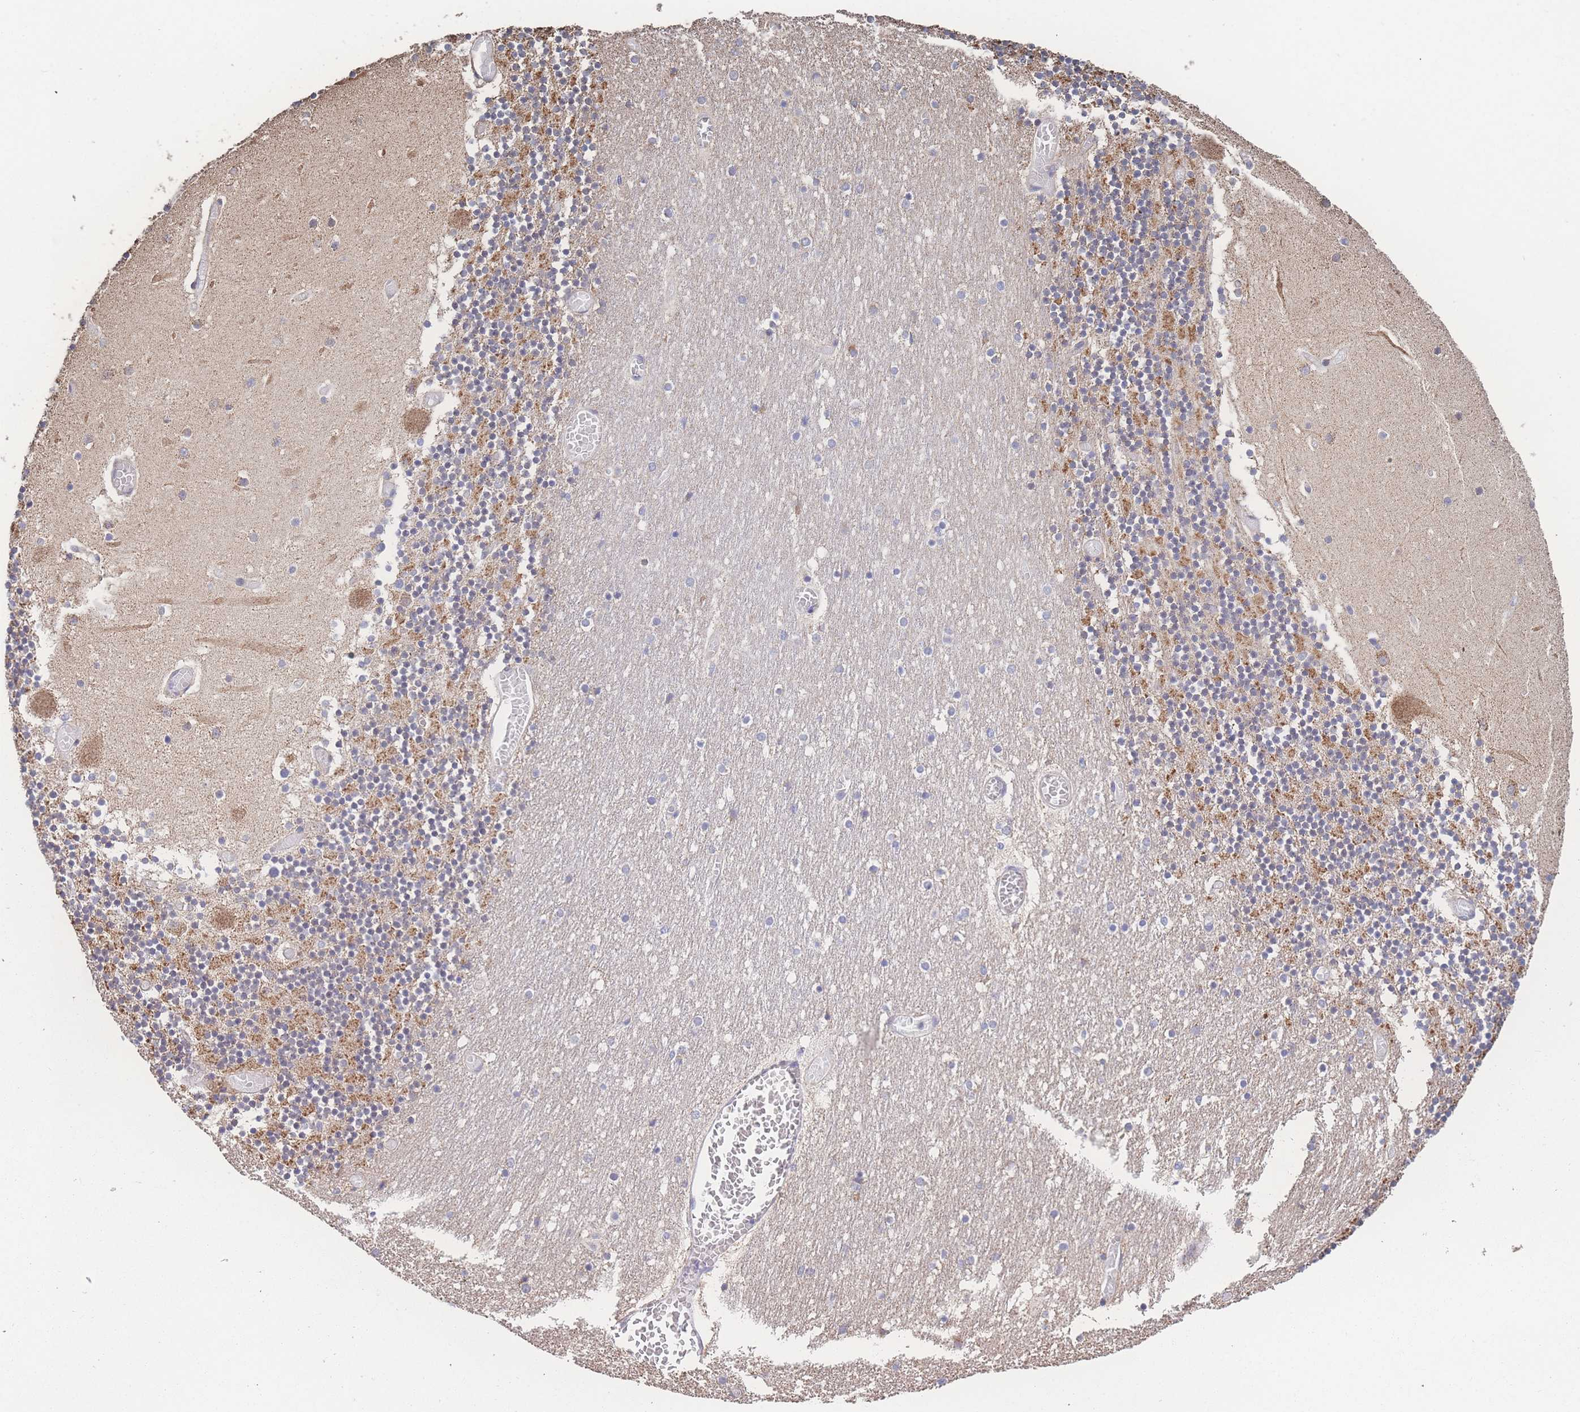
{"staining": {"intensity": "moderate", "quantity": "25%-75%", "location": "cytoplasmic/membranous"}, "tissue": "cerebellum", "cell_type": "Cells in granular layer", "image_type": "normal", "snomed": [{"axis": "morphology", "description": "Normal tissue, NOS"}, {"axis": "topography", "description": "Cerebellum"}], "caption": "An IHC micrograph of unremarkable tissue is shown. Protein staining in brown shows moderate cytoplasmic/membranous positivity in cerebellum within cells in granular layer. (DAB = brown stain, brightfield microscopy at high magnification).", "gene": "SGSM3", "patient": {"sex": "female", "age": 28}}